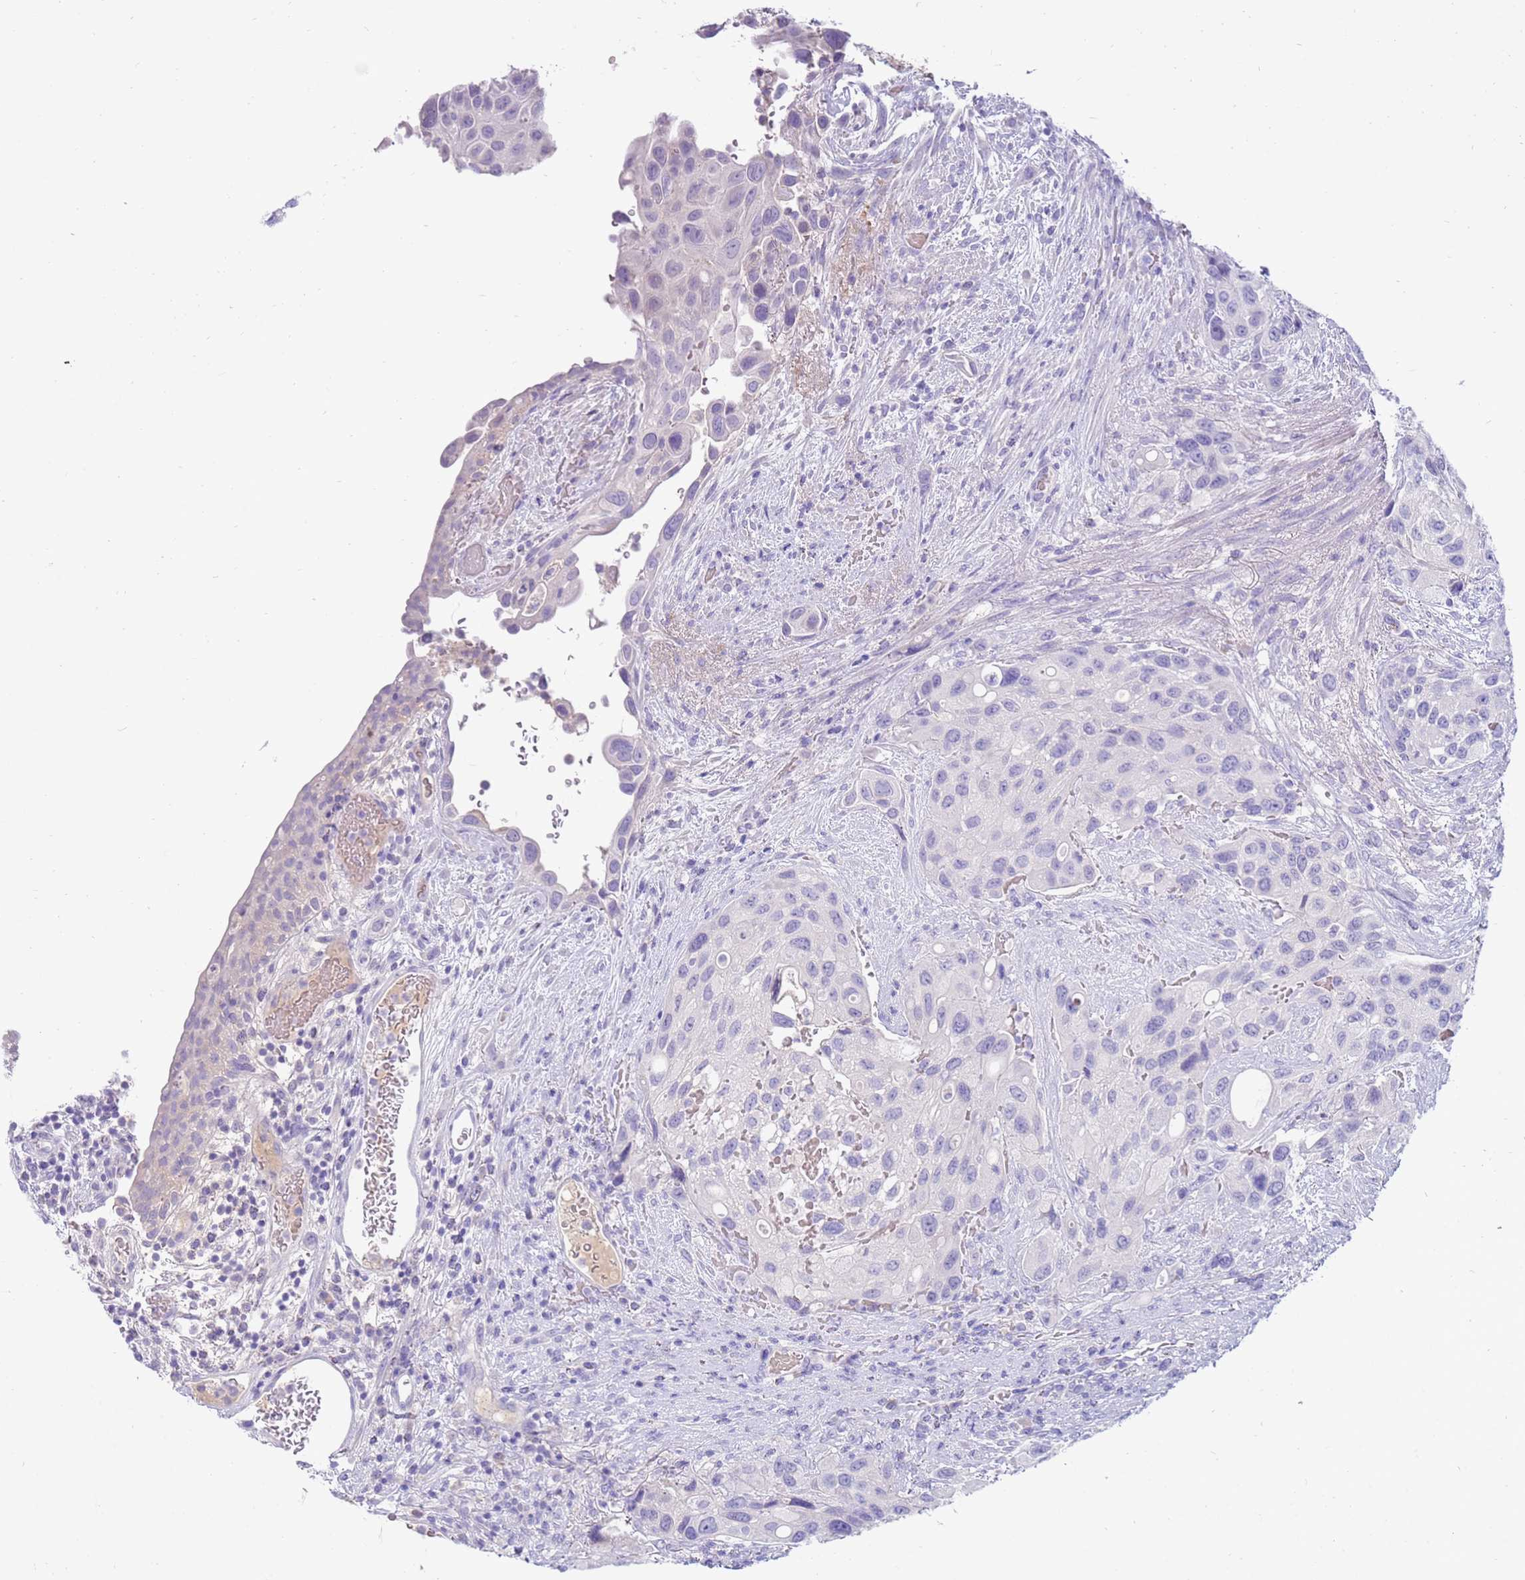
{"staining": {"intensity": "negative", "quantity": "none", "location": "none"}, "tissue": "urothelial cancer", "cell_type": "Tumor cells", "image_type": "cancer", "snomed": [{"axis": "morphology", "description": "Normal tissue, NOS"}, {"axis": "morphology", "description": "Urothelial carcinoma, High grade"}, {"axis": "topography", "description": "Vascular tissue"}, {"axis": "topography", "description": "Urinary bladder"}], "caption": "Immunohistochemistry image of urothelial carcinoma (high-grade) stained for a protein (brown), which exhibits no staining in tumor cells.", "gene": "EVPLL", "patient": {"sex": "female", "age": 56}}